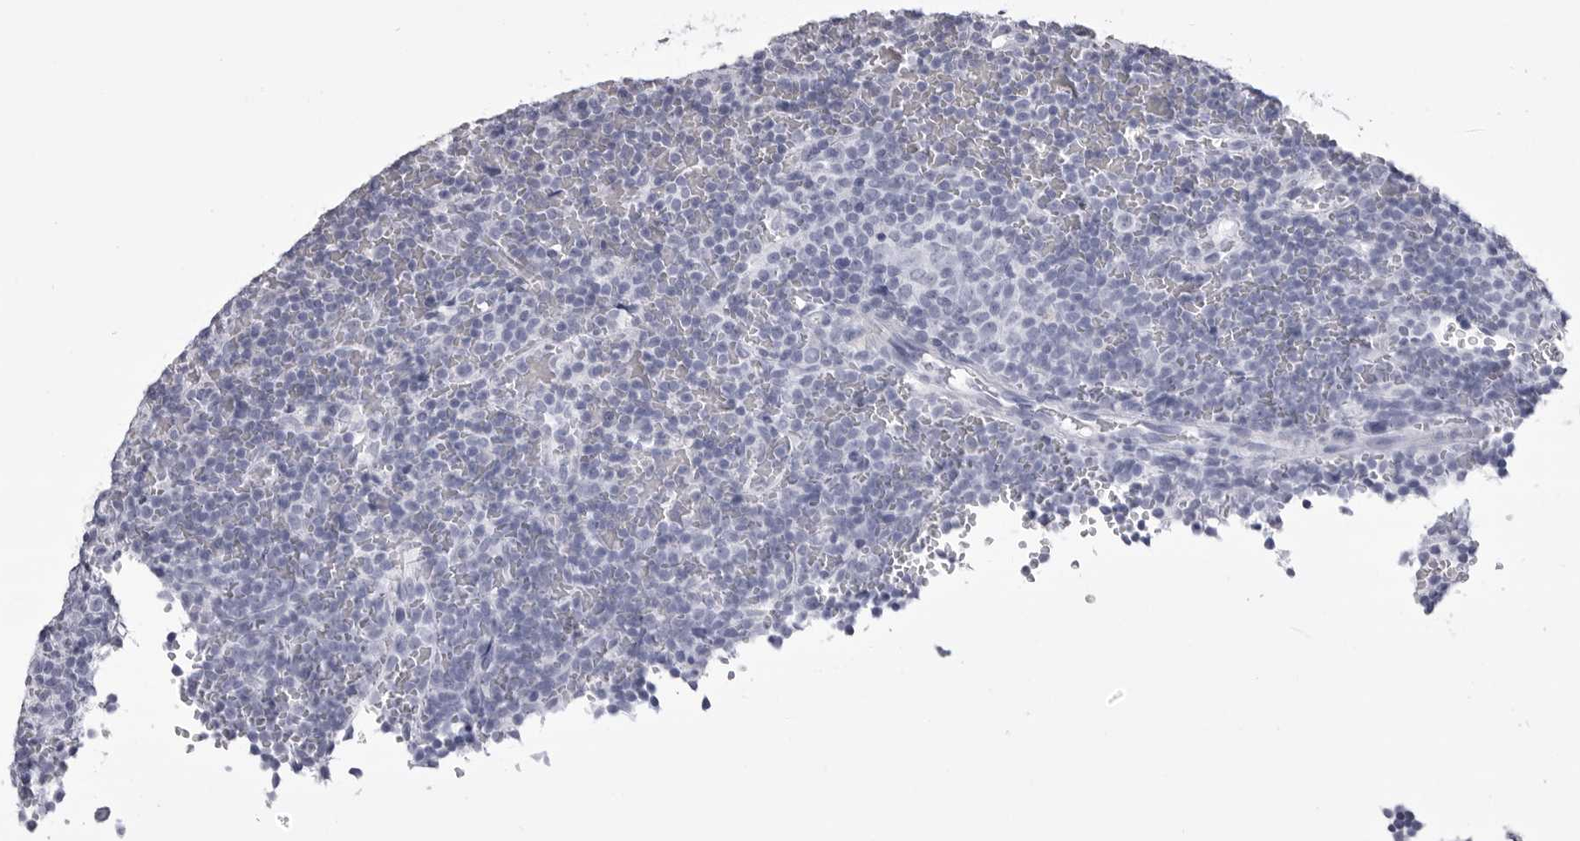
{"staining": {"intensity": "negative", "quantity": "none", "location": "none"}, "tissue": "lymphoma", "cell_type": "Tumor cells", "image_type": "cancer", "snomed": [{"axis": "morphology", "description": "Malignant lymphoma, non-Hodgkin's type, Low grade"}, {"axis": "topography", "description": "Spleen"}], "caption": "Malignant lymphoma, non-Hodgkin's type (low-grade) stained for a protein using immunohistochemistry (IHC) reveals no positivity tumor cells.", "gene": "LGALS4", "patient": {"sex": "female", "age": 77}}